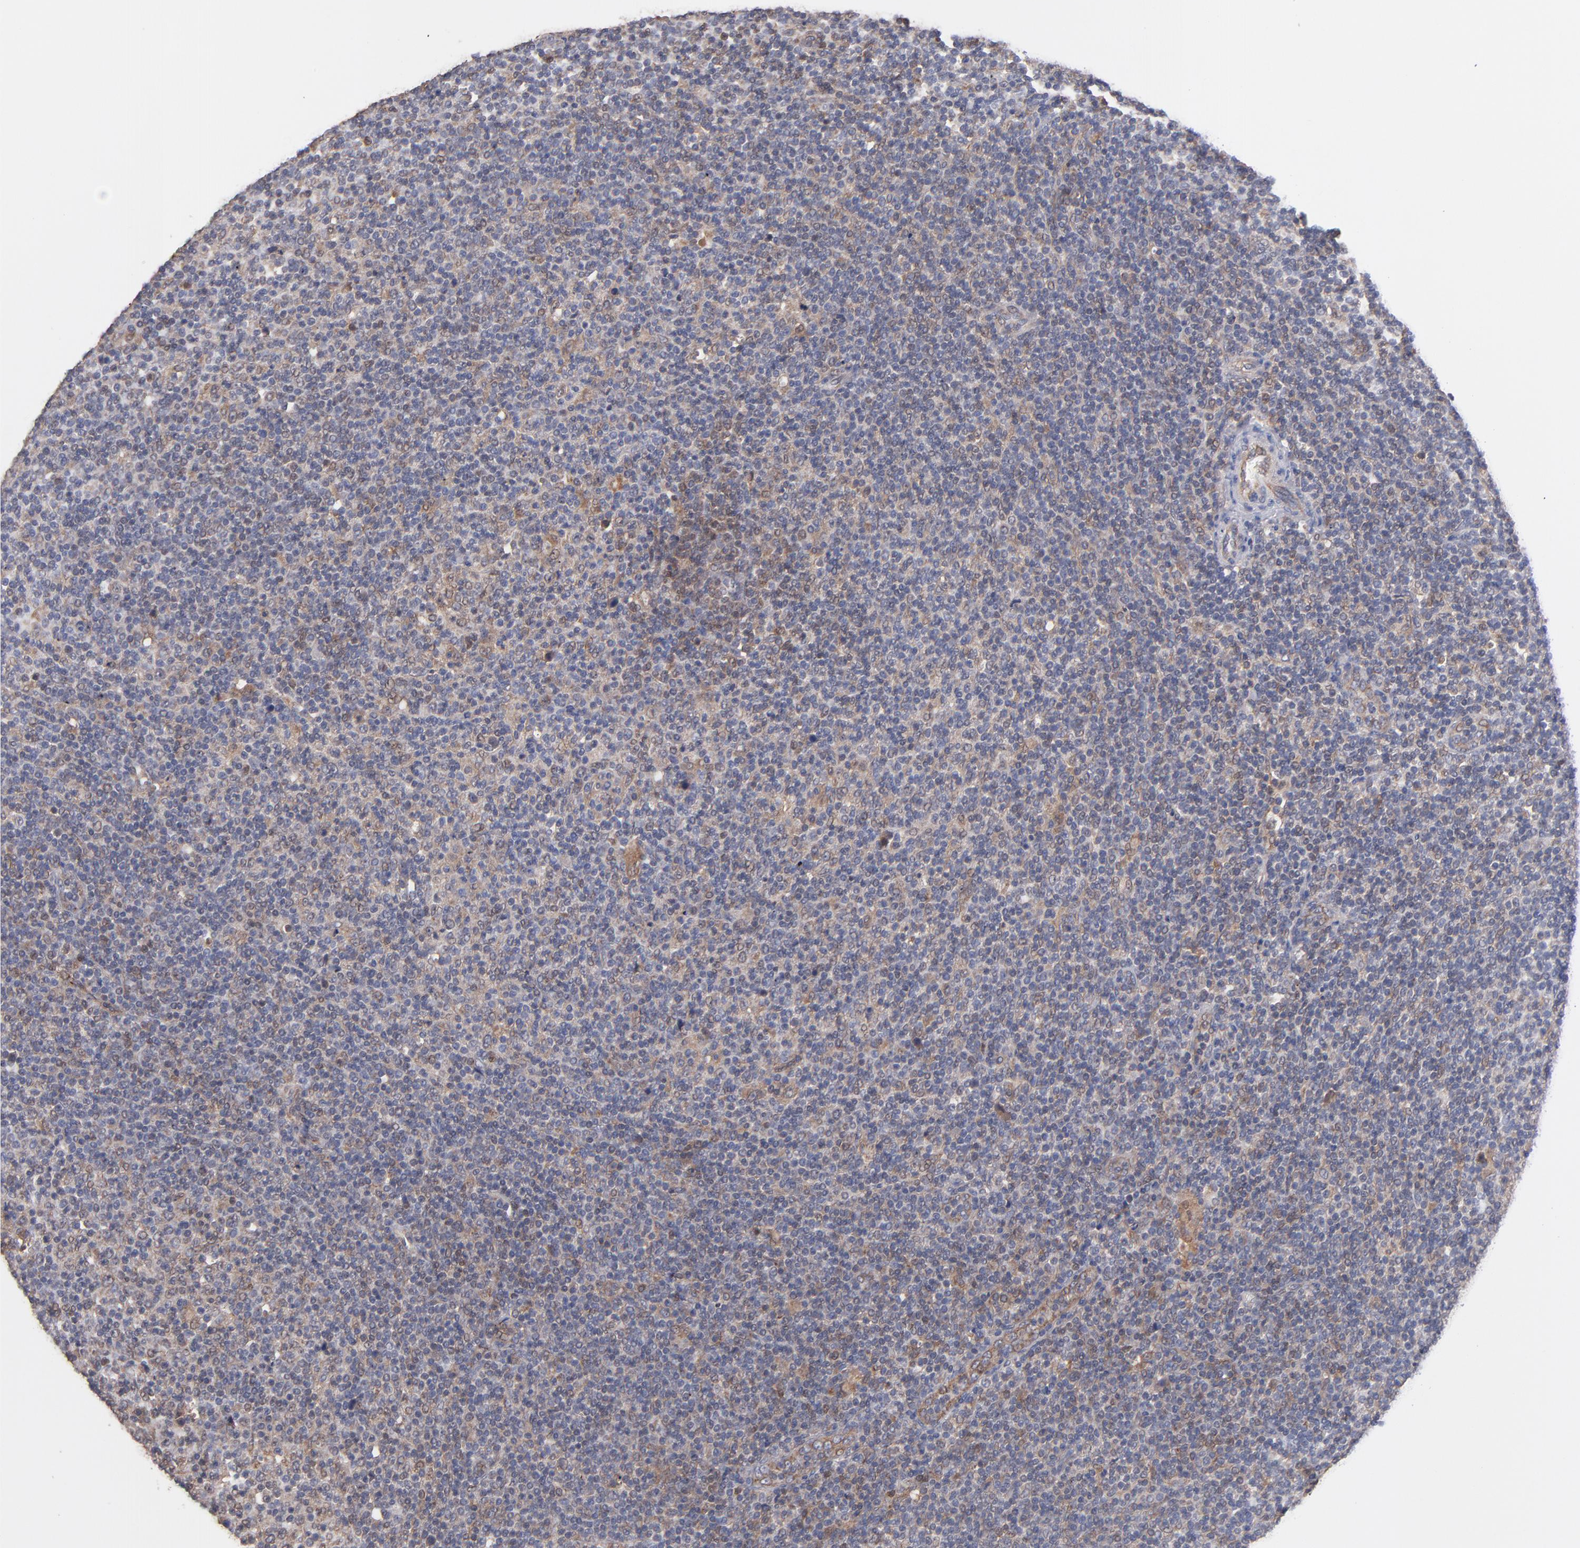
{"staining": {"intensity": "moderate", "quantity": "25%-75%", "location": "cytoplasmic/membranous"}, "tissue": "lymphoma", "cell_type": "Tumor cells", "image_type": "cancer", "snomed": [{"axis": "morphology", "description": "Malignant lymphoma, non-Hodgkin's type, Low grade"}, {"axis": "topography", "description": "Lymph node"}], "caption": "Immunohistochemical staining of lymphoma displays medium levels of moderate cytoplasmic/membranous staining in approximately 25%-75% of tumor cells. Using DAB (brown) and hematoxylin (blue) stains, captured at high magnification using brightfield microscopy.", "gene": "GMFG", "patient": {"sex": "male", "age": 70}}